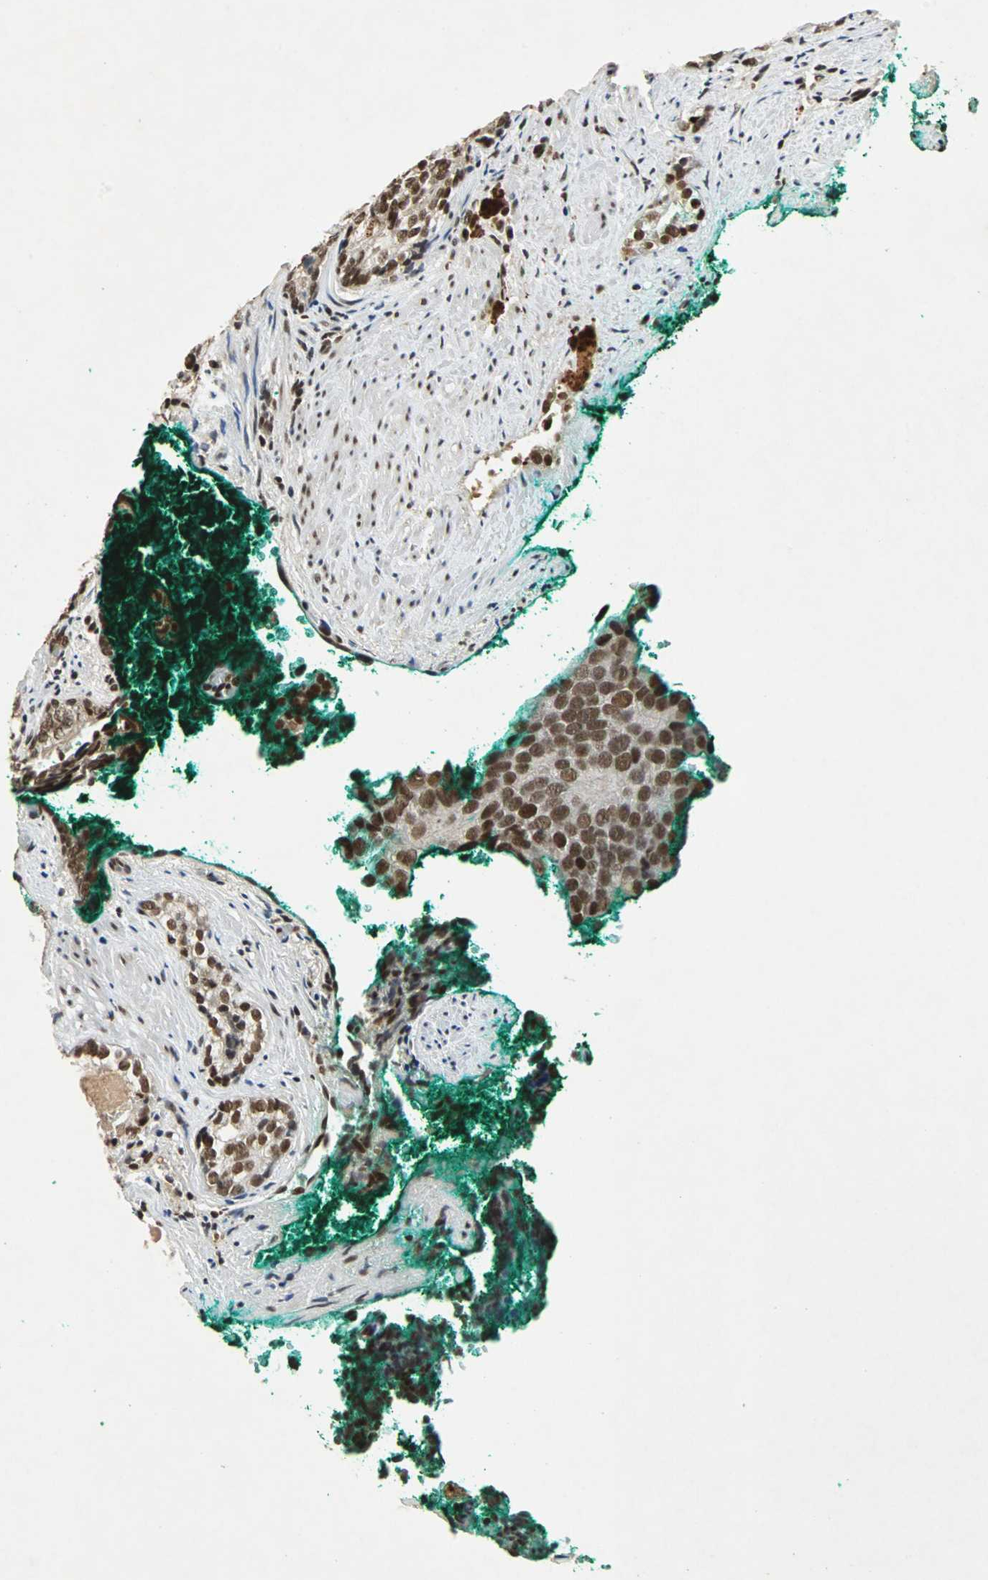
{"staining": {"intensity": "moderate", "quantity": ">75%", "location": "nuclear"}, "tissue": "prostate cancer", "cell_type": "Tumor cells", "image_type": "cancer", "snomed": [{"axis": "morphology", "description": "Adenocarcinoma, High grade"}, {"axis": "topography", "description": "Prostate"}], "caption": "This histopathology image exhibits prostate cancer stained with IHC to label a protein in brown. The nuclear of tumor cells show moderate positivity for the protein. Nuclei are counter-stained blue.", "gene": "TAF5", "patient": {"sex": "male", "age": 66}}